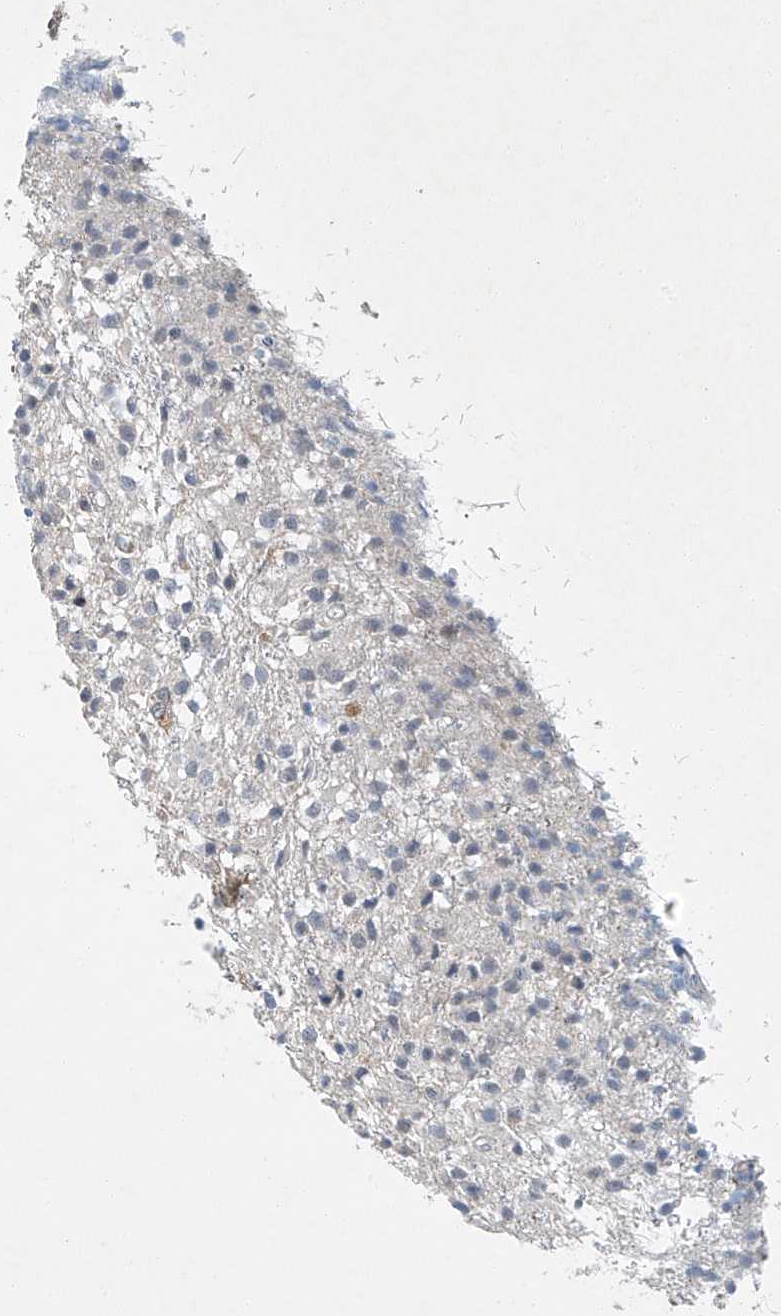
{"staining": {"intensity": "negative", "quantity": "none", "location": "none"}, "tissue": "glioma", "cell_type": "Tumor cells", "image_type": "cancer", "snomed": [{"axis": "morphology", "description": "Glioma, malignant, High grade"}, {"axis": "topography", "description": "Brain"}], "caption": "High magnification brightfield microscopy of malignant high-grade glioma stained with DAB (3,3'-diaminobenzidine) (brown) and counterstained with hematoxylin (blue): tumor cells show no significant staining.", "gene": "TAF8", "patient": {"sex": "female", "age": 59}}